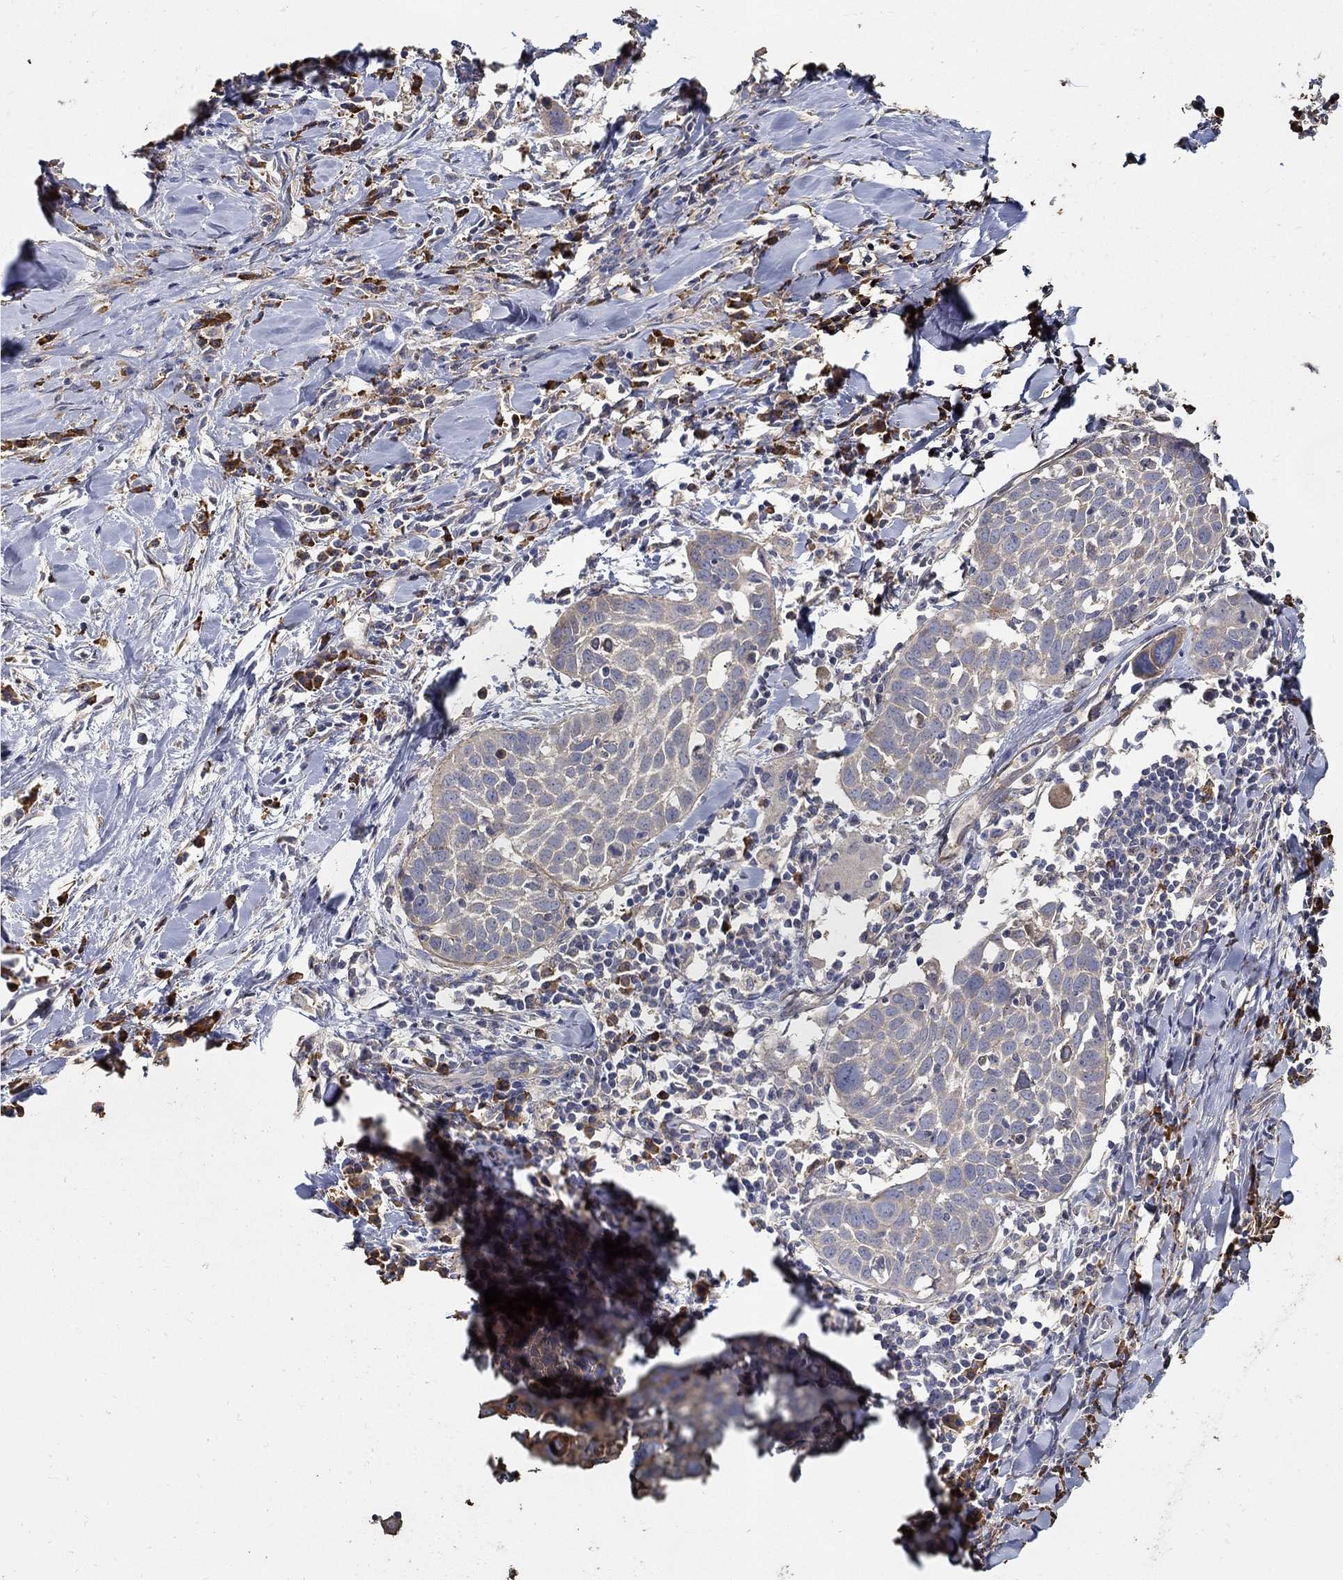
{"staining": {"intensity": "negative", "quantity": "none", "location": "none"}, "tissue": "lung cancer", "cell_type": "Tumor cells", "image_type": "cancer", "snomed": [{"axis": "morphology", "description": "Squamous cell carcinoma, NOS"}, {"axis": "topography", "description": "Lung"}], "caption": "This is a micrograph of immunohistochemistry (IHC) staining of lung cancer, which shows no positivity in tumor cells.", "gene": "EMILIN3", "patient": {"sex": "male", "age": 57}}